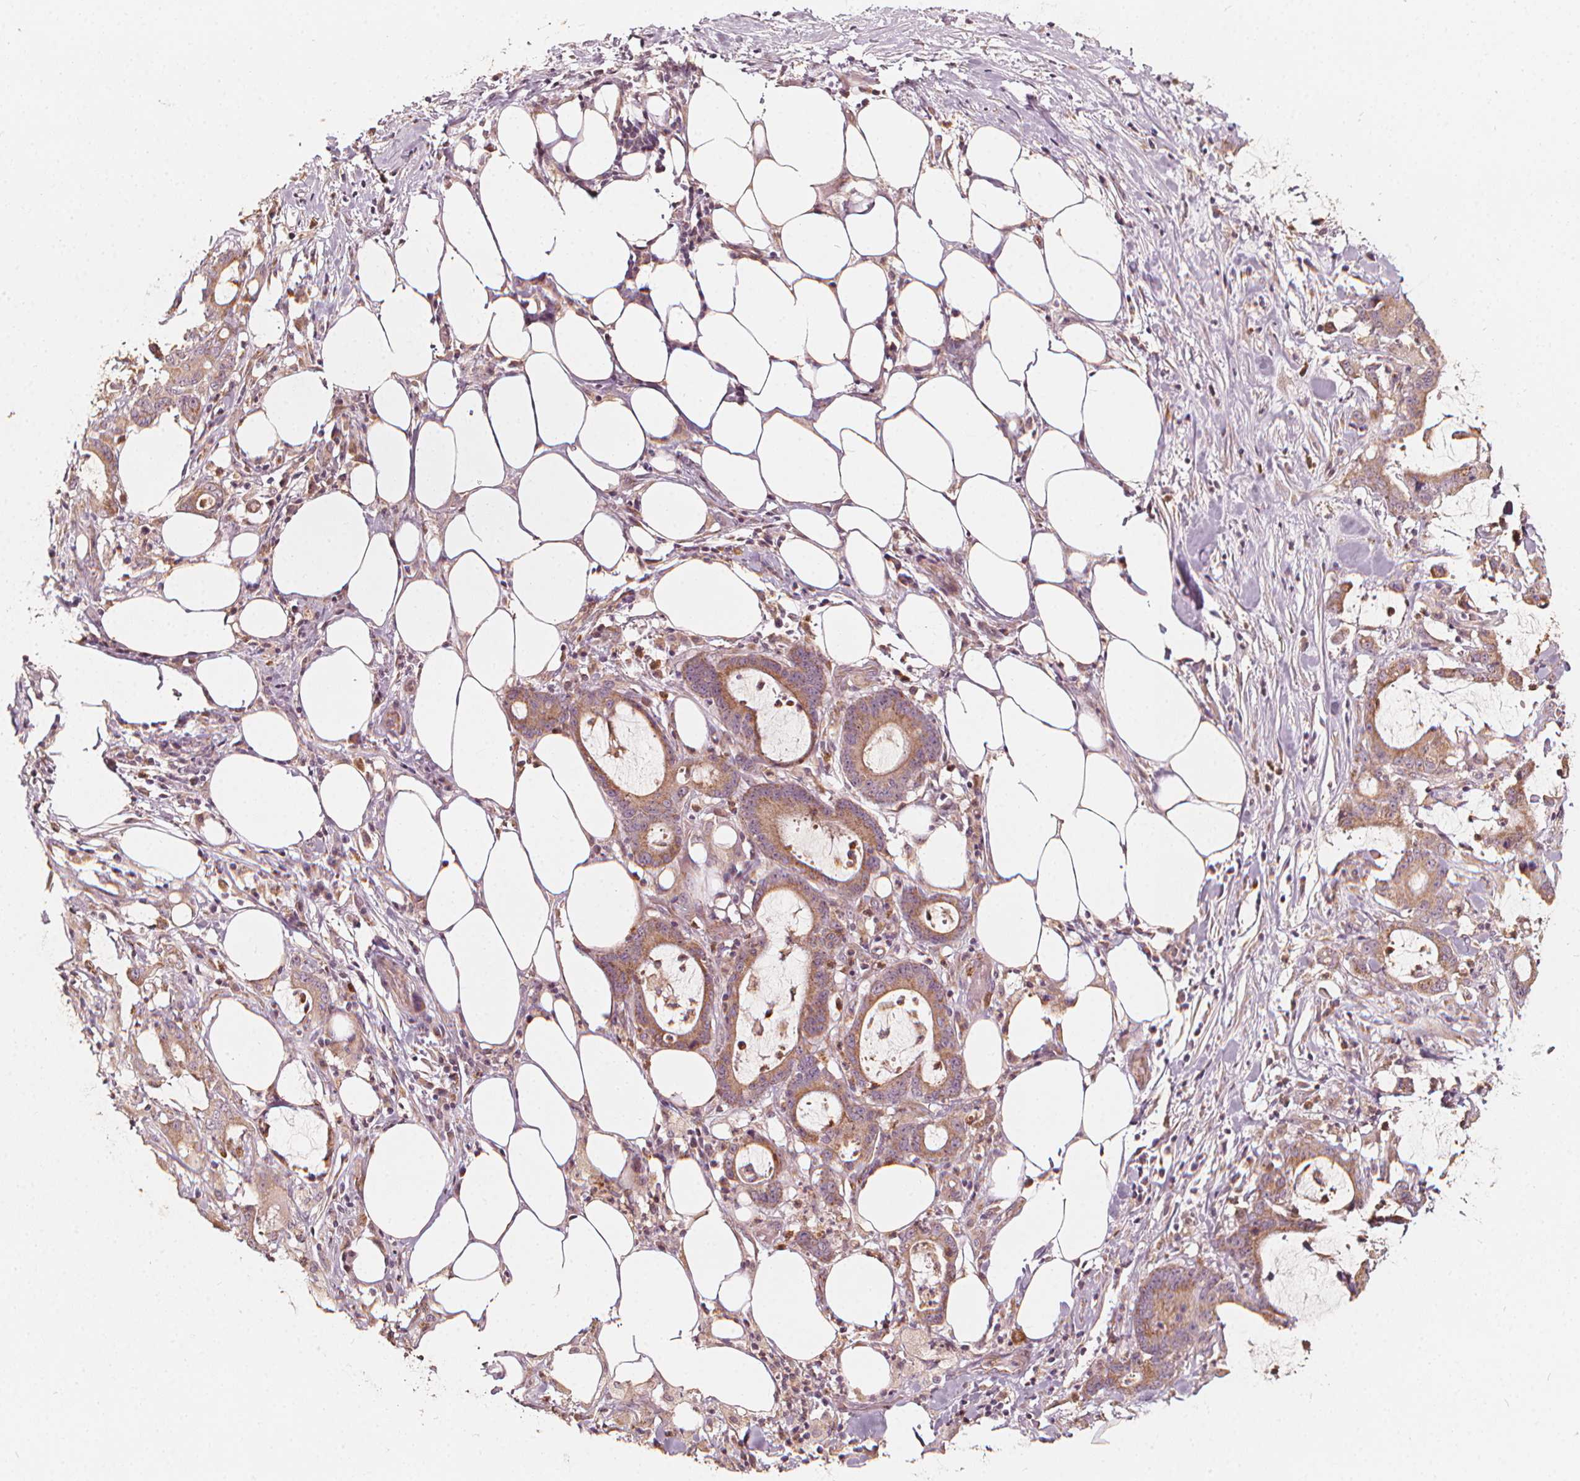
{"staining": {"intensity": "moderate", "quantity": ">75%", "location": "cytoplasmic/membranous"}, "tissue": "stomach cancer", "cell_type": "Tumor cells", "image_type": "cancer", "snomed": [{"axis": "morphology", "description": "Adenocarcinoma, NOS"}, {"axis": "topography", "description": "Stomach, upper"}], "caption": "IHC photomicrograph of neoplastic tissue: human adenocarcinoma (stomach) stained using immunohistochemistry displays medium levels of moderate protein expression localized specifically in the cytoplasmic/membranous of tumor cells, appearing as a cytoplasmic/membranous brown color.", "gene": "NPC1L1", "patient": {"sex": "male", "age": 68}}